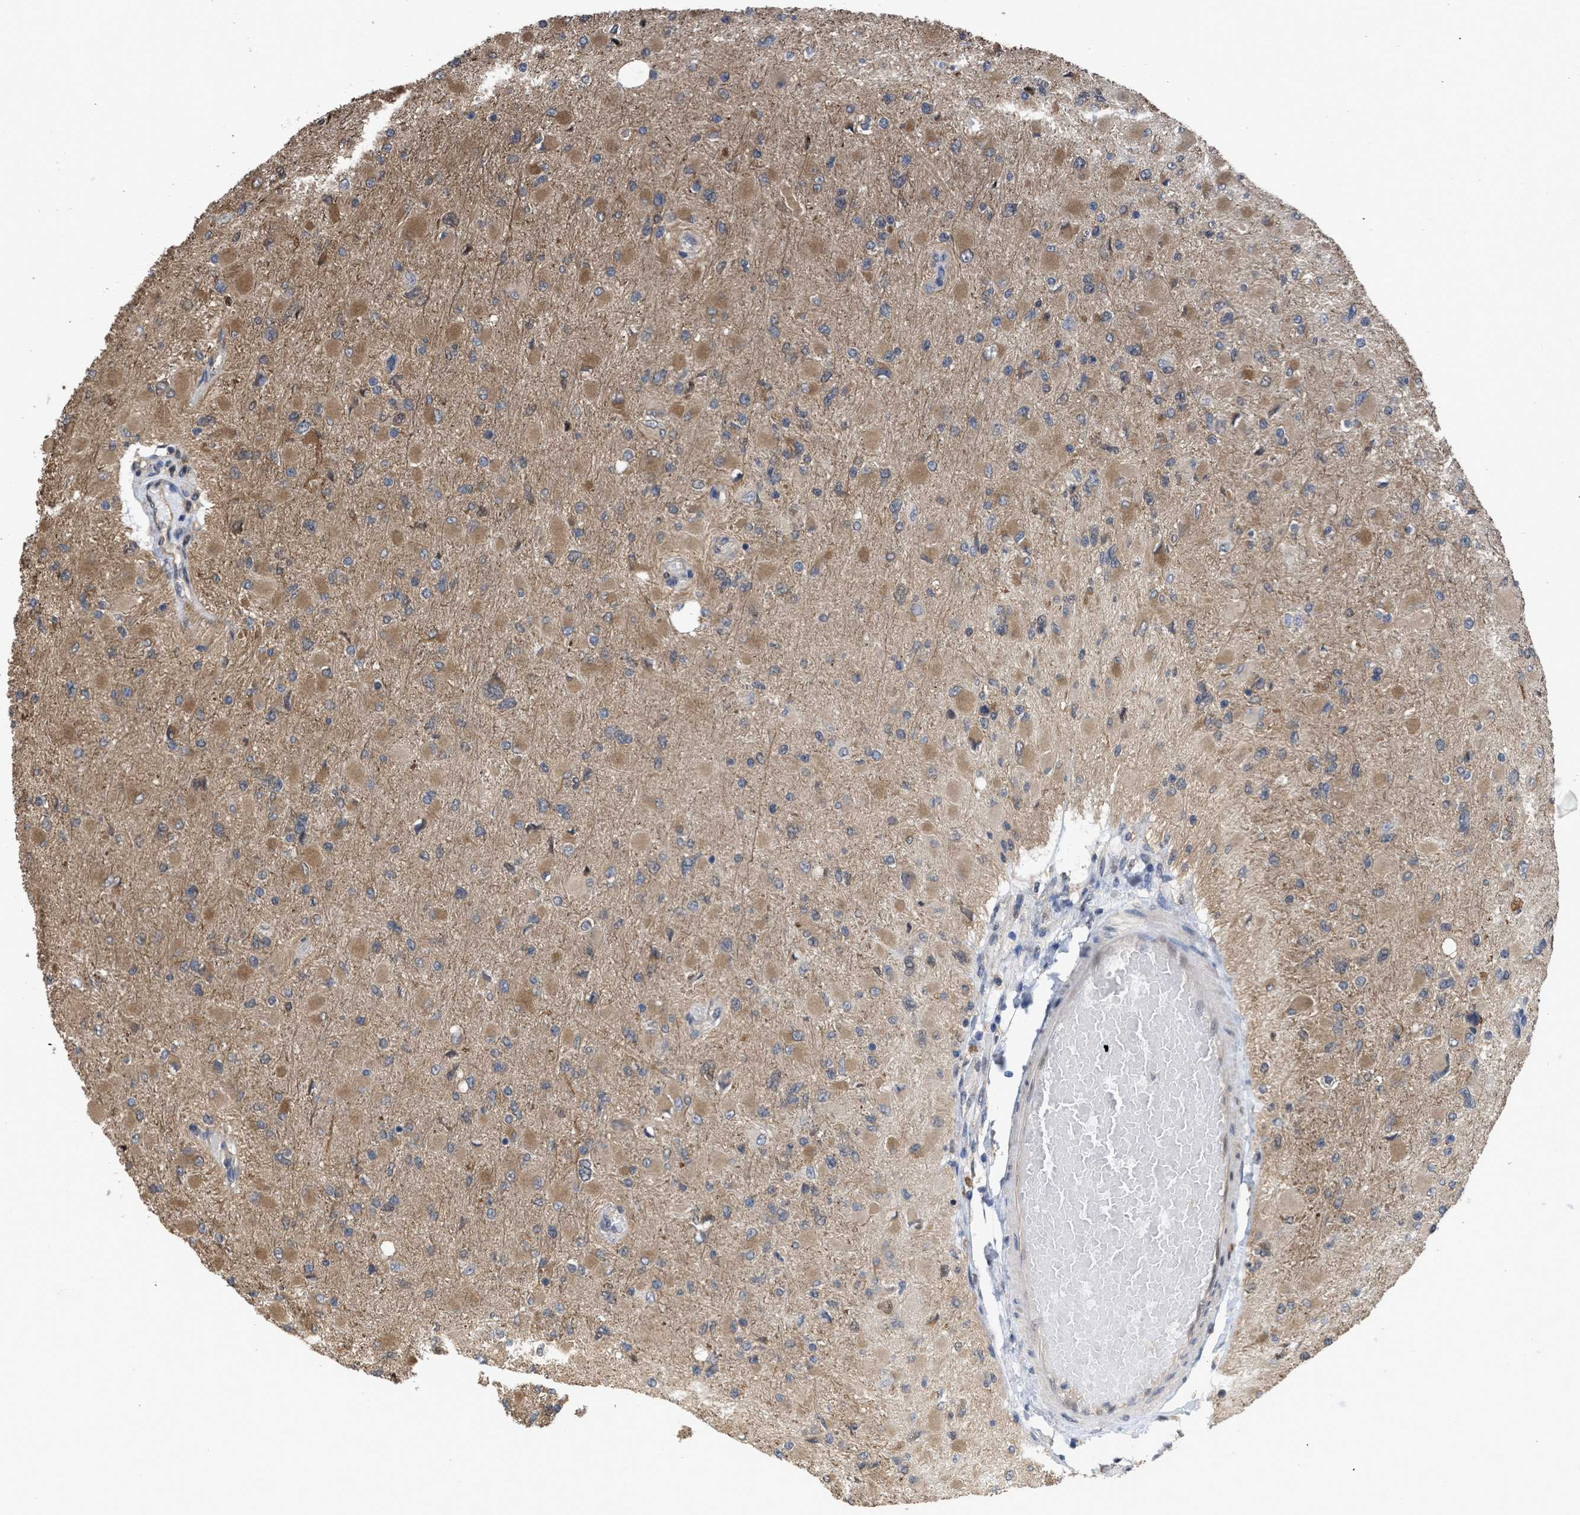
{"staining": {"intensity": "moderate", "quantity": "25%-75%", "location": "cytoplasmic/membranous"}, "tissue": "glioma", "cell_type": "Tumor cells", "image_type": "cancer", "snomed": [{"axis": "morphology", "description": "Glioma, malignant, High grade"}, {"axis": "topography", "description": "Cerebral cortex"}], "caption": "This histopathology image reveals immunohistochemistry staining of human malignant high-grade glioma, with medium moderate cytoplasmic/membranous positivity in approximately 25%-75% of tumor cells.", "gene": "YWHAG", "patient": {"sex": "female", "age": 36}}